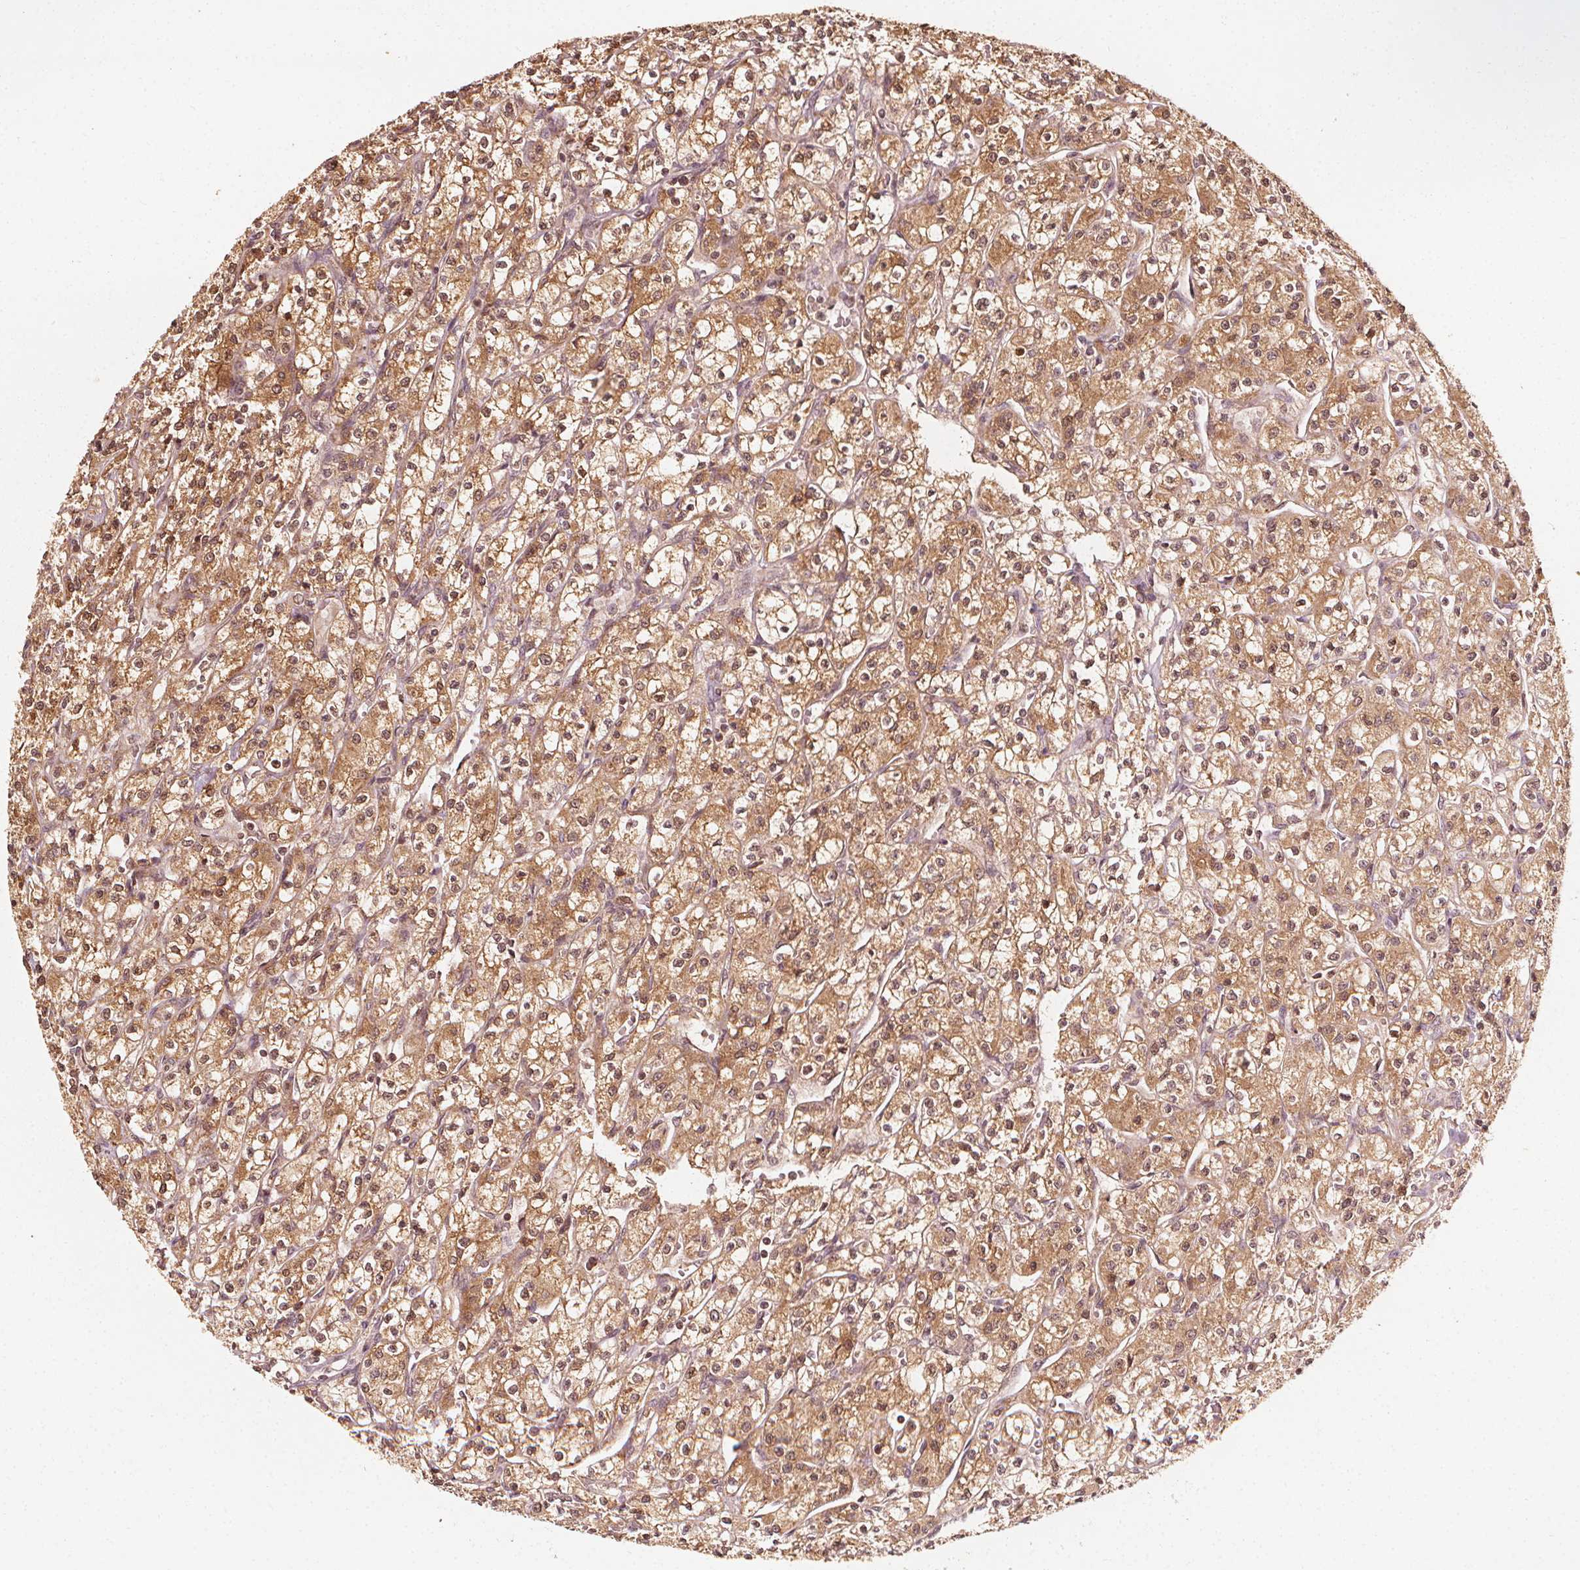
{"staining": {"intensity": "moderate", "quantity": ">75%", "location": "cytoplasmic/membranous"}, "tissue": "renal cancer", "cell_type": "Tumor cells", "image_type": "cancer", "snomed": [{"axis": "morphology", "description": "Adenocarcinoma, NOS"}, {"axis": "topography", "description": "Kidney"}], "caption": "Immunohistochemistry (IHC) (DAB) staining of renal adenocarcinoma demonstrates moderate cytoplasmic/membranous protein staining in approximately >75% of tumor cells.", "gene": "NPC1", "patient": {"sex": "female", "age": 70}}